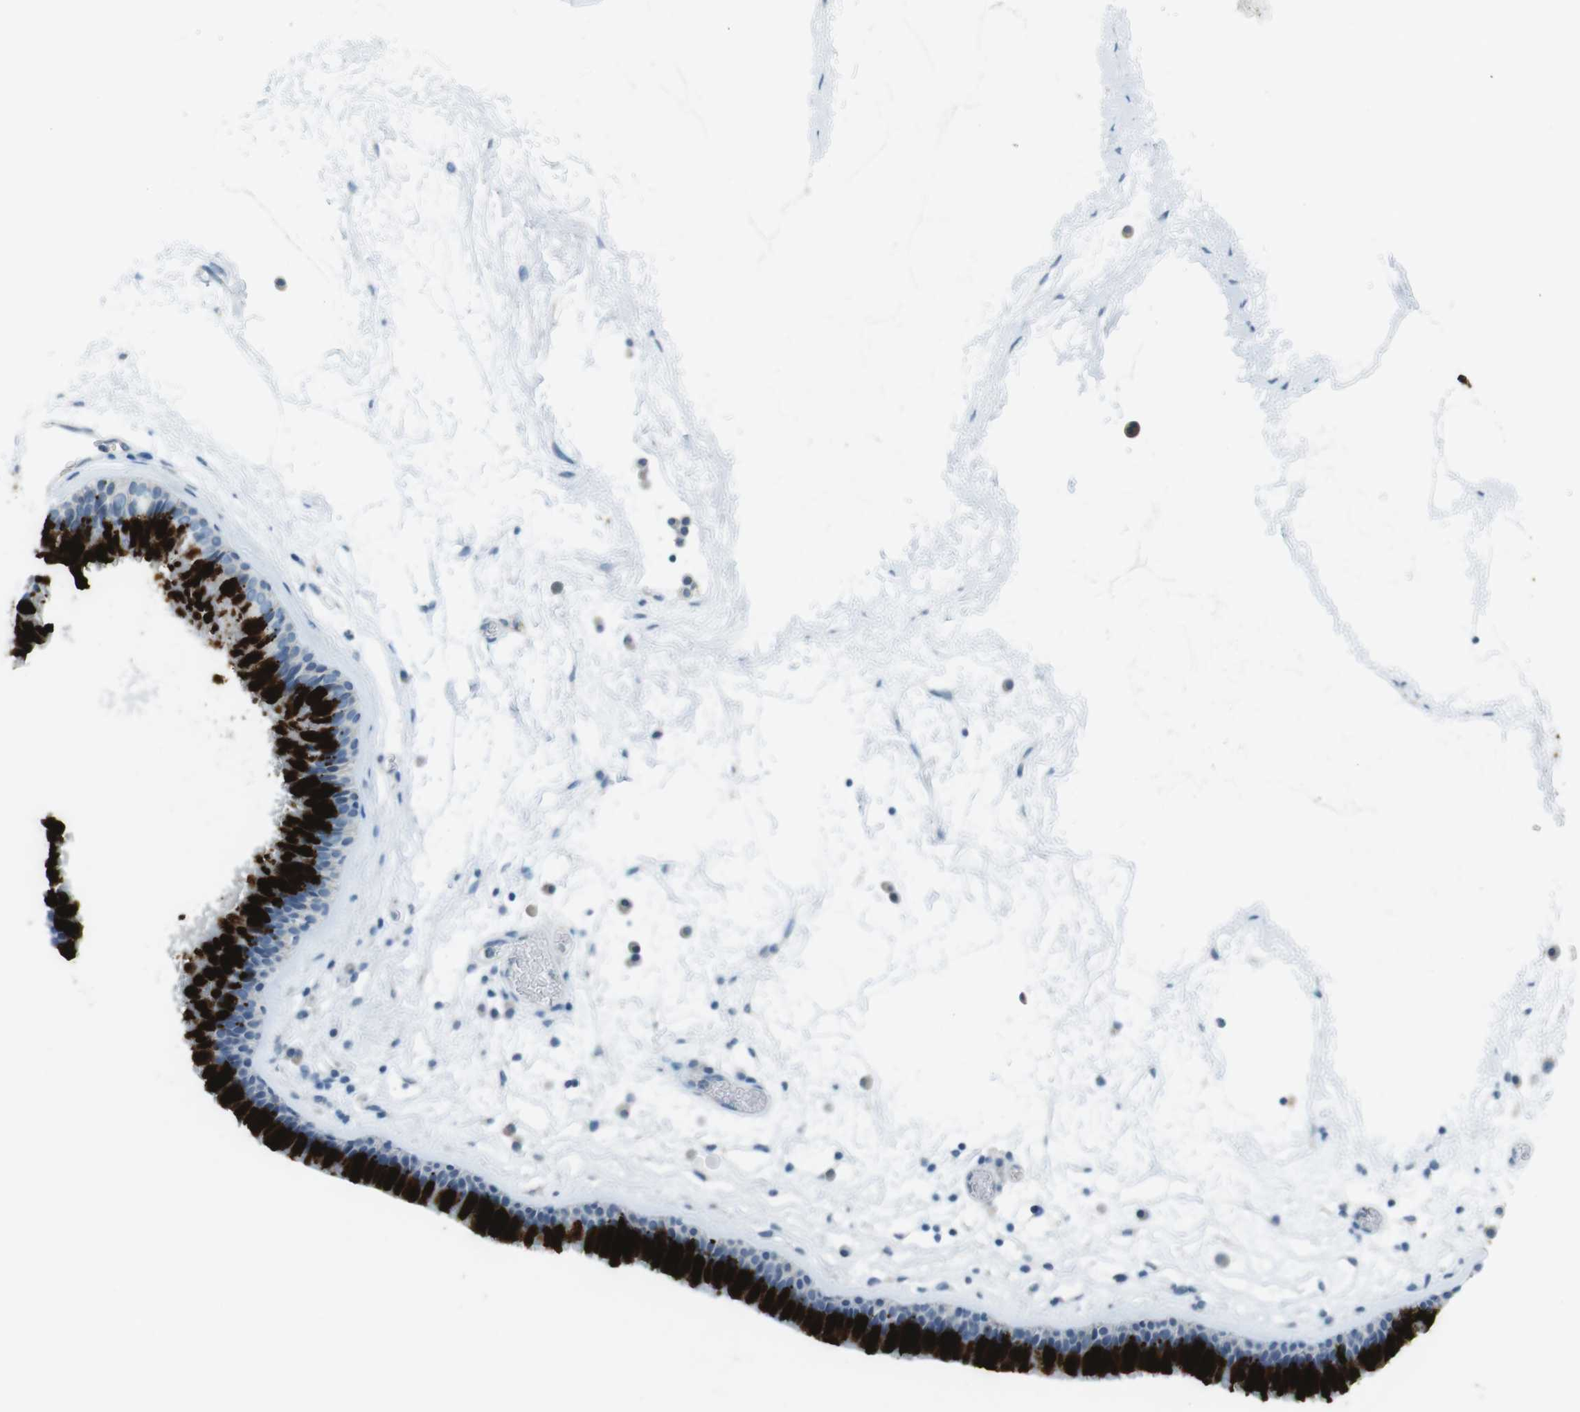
{"staining": {"intensity": "strong", "quantity": ">75%", "location": "cytoplasmic/membranous"}, "tissue": "nasopharynx", "cell_type": "Respiratory epithelial cells", "image_type": "normal", "snomed": [{"axis": "morphology", "description": "Normal tissue, NOS"}, {"axis": "morphology", "description": "Inflammation, NOS"}, {"axis": "topography", "description": "Nasopharynx"}], "caption": "Protein expression analysis of unremarkable nasopharynx displays strong cytoplasmic/membranous staining in approximately >75% of respiratory epithelial cells.", "gene": "MUC5B", "patient": {"sex": "male", "age": 48}}